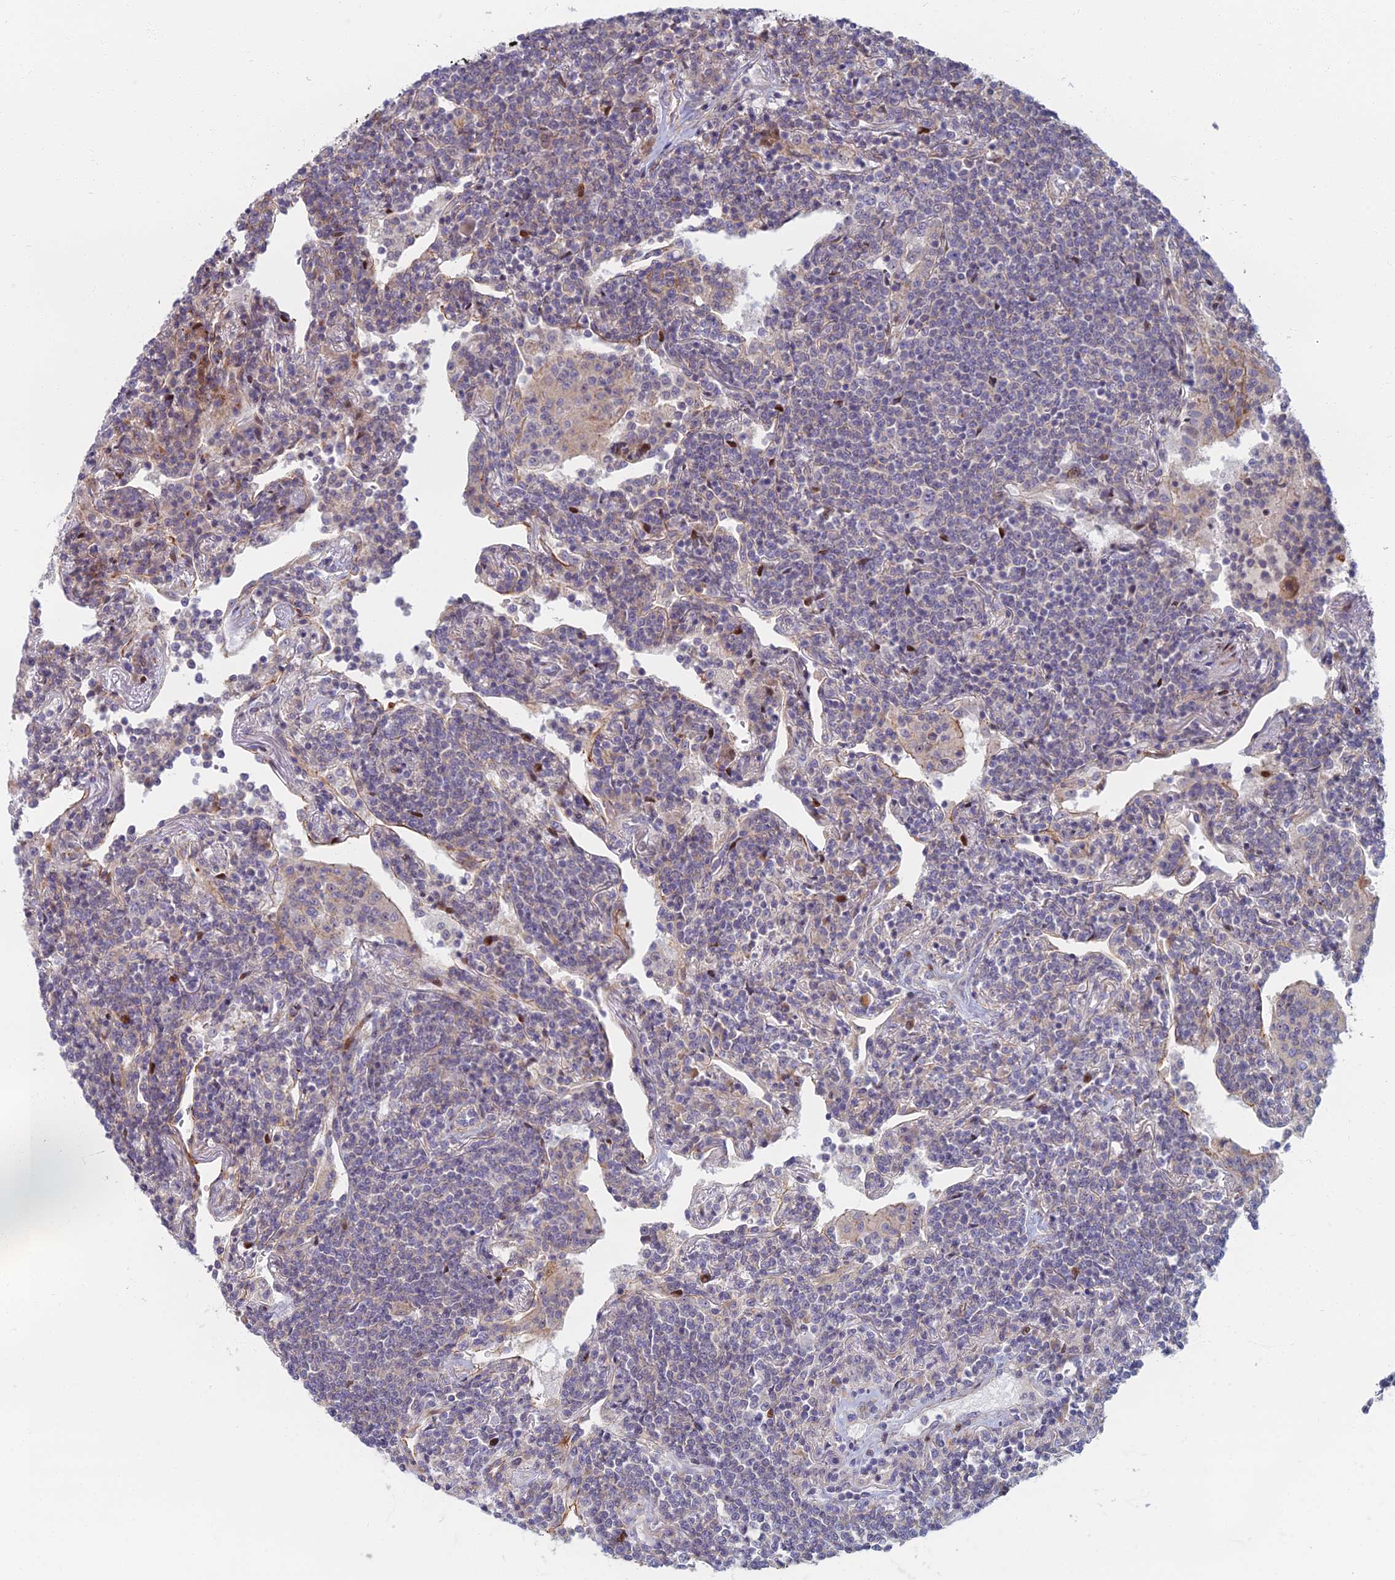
{"staining": {"intensity": "negative", "quantity": "none", "location": "none"}, "tissue": "lymphoma", "cell_type": "Tumor cells", "image_type": "cancer", "snomed": [{"axis": "morphology", "description": "Malignant lymphoma, non-Hodgkin's type, Low grade"}, {"axis": "topography", "description": "Lung"}], "caption": "This micrograph is of low-grade malignant lymphoma, non-Hodgkin's type stained with IHC to label a protein in brown with the nuclei are counter-stained blue. There is no expression in tumor cells. (Brightfield microscopy of DAB immunohistochemistry at high magnification).", "gene": "C15orf40", "patient": {"sex": "female", "age": 71}}